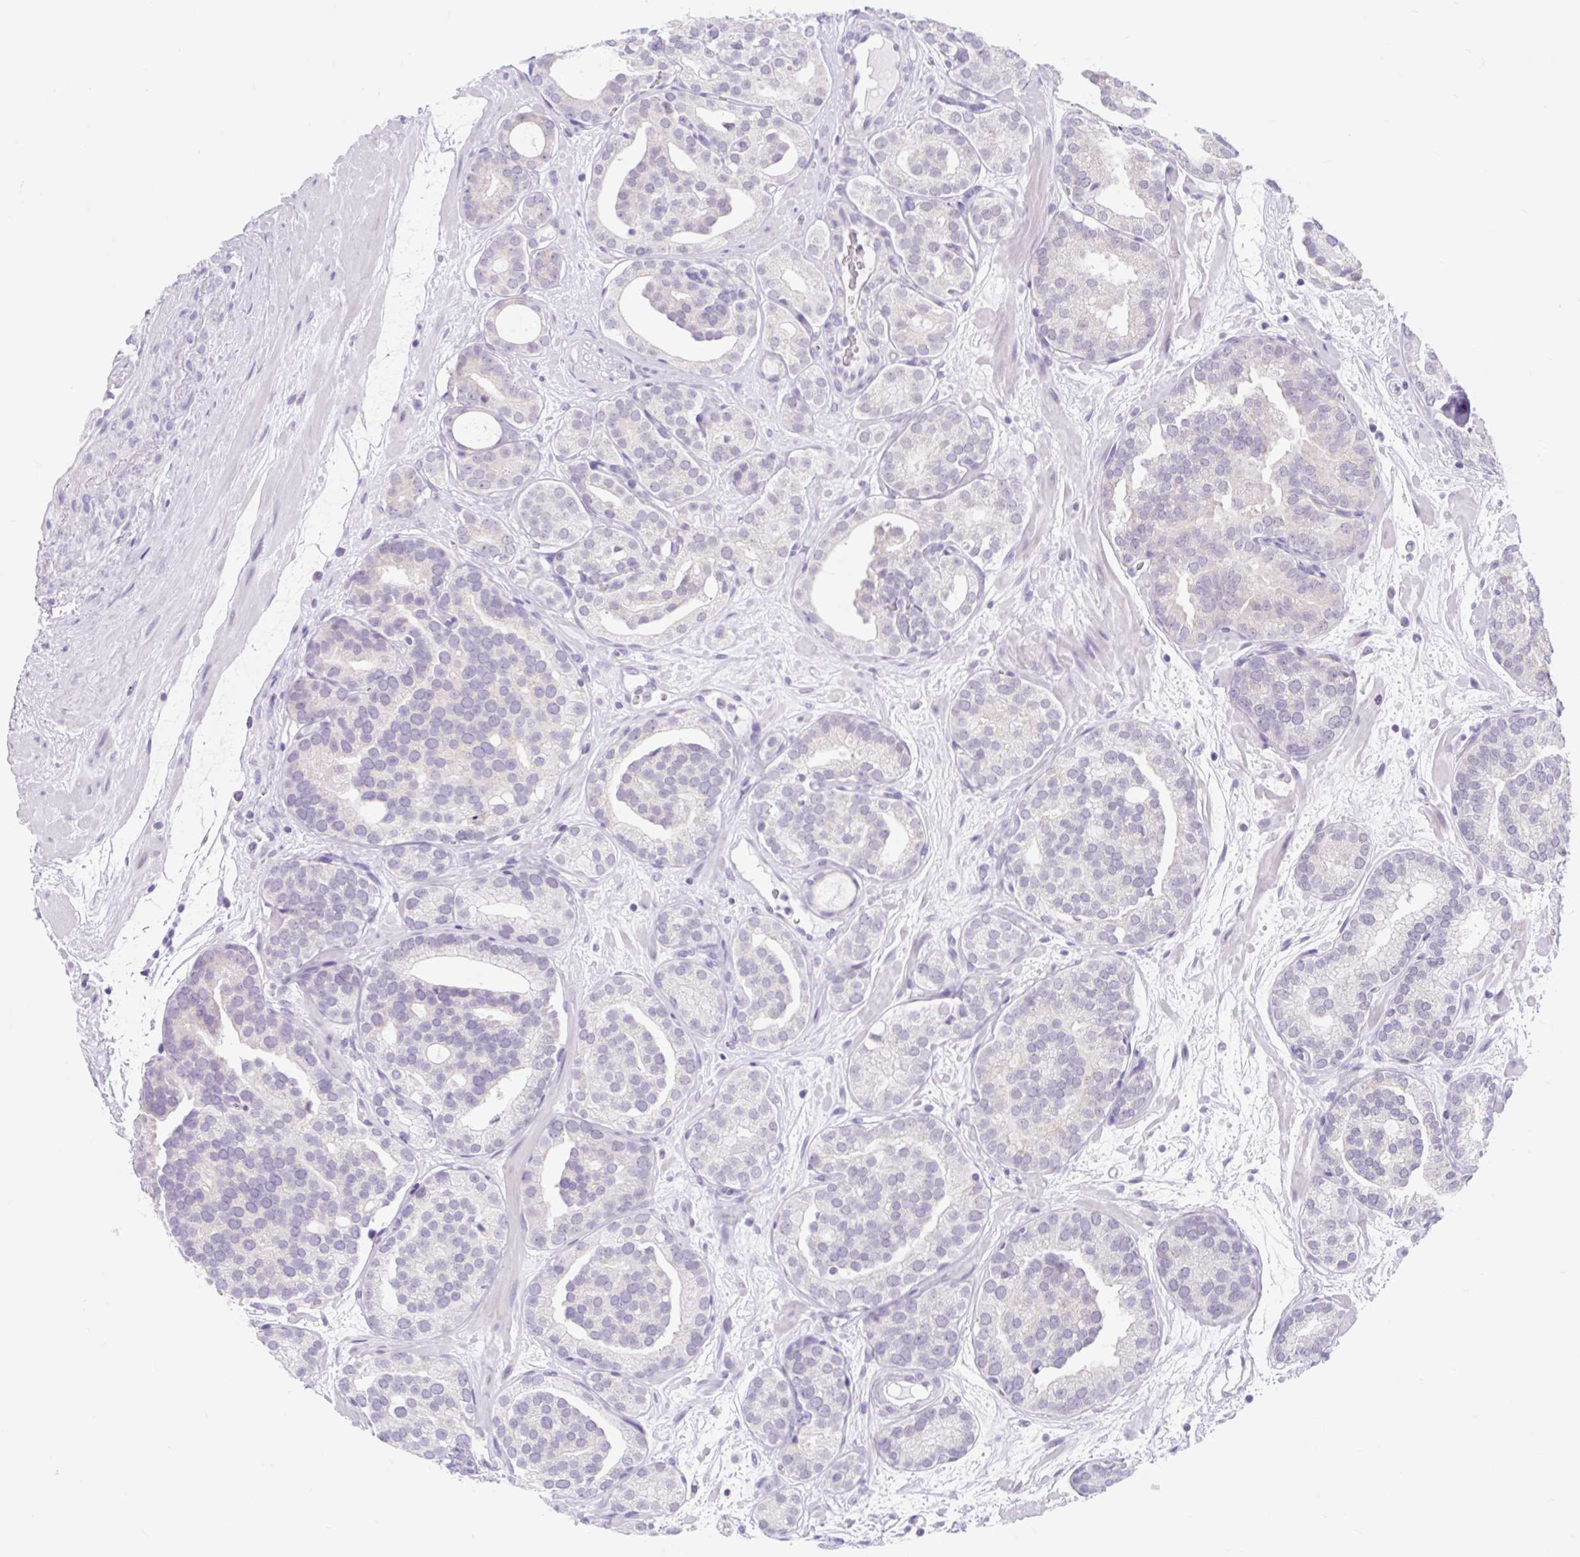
{"staining": {"intensity": "negative", "quantity": "none", "location": "none"}, "tissue": "prostate cancer", "cell_type": "Tumor cells", "image_type": "cancer", "snomed": [{"axis": "morphology", "description": "Adenocarcinoma, High grade"}, {"axis": "topography", "description": "Prostate"}], "caption": "Image shows no protein staining in tumor cells of prostate cancer (high-grade adenocarcinoma) tissue.", "gene": "ITPK1", "patient": {"sex": "male", "age": 66}}